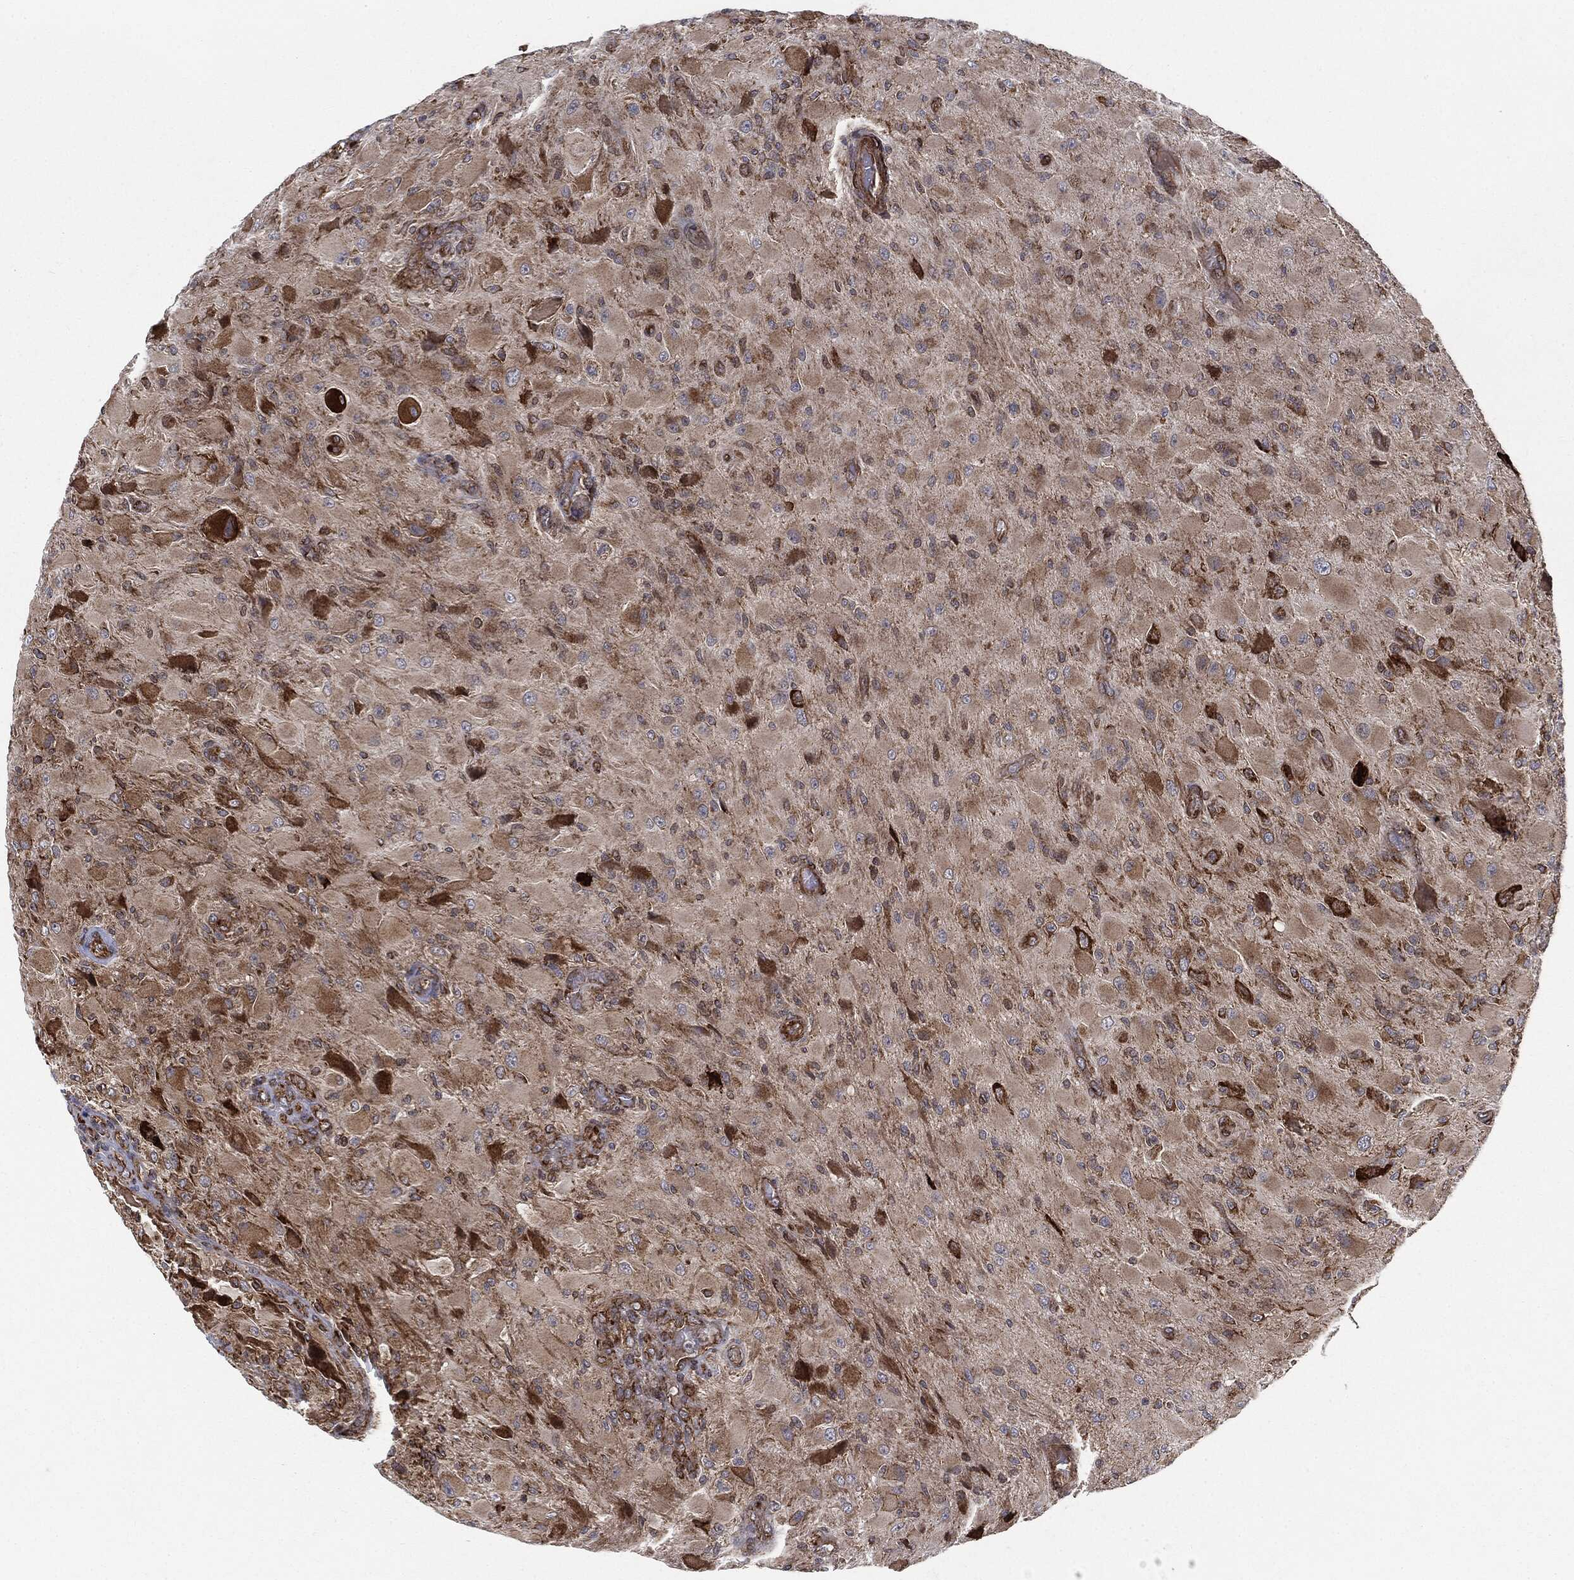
{"staining": {"intensity": "strong", "quantity": "25%-75%", "location": "cytoplasmic/membranous"}, "tissue": "glioma", "cell_type": "Tumor cells", "image_type": "cancer", "snomed": [{"axis": "morphology", "description": "Glioma, malignant, High grade"}, {"axis": "topography", "description": "Cerebral cortex"}], "caption": "Glioma stained with DAB IHC shows high levels of strong cytoplasmic/membranous expression in about 25%-75% of tumor cells.", "gene": "CYLD", "patient": {"sex": "male", "age": 35}}